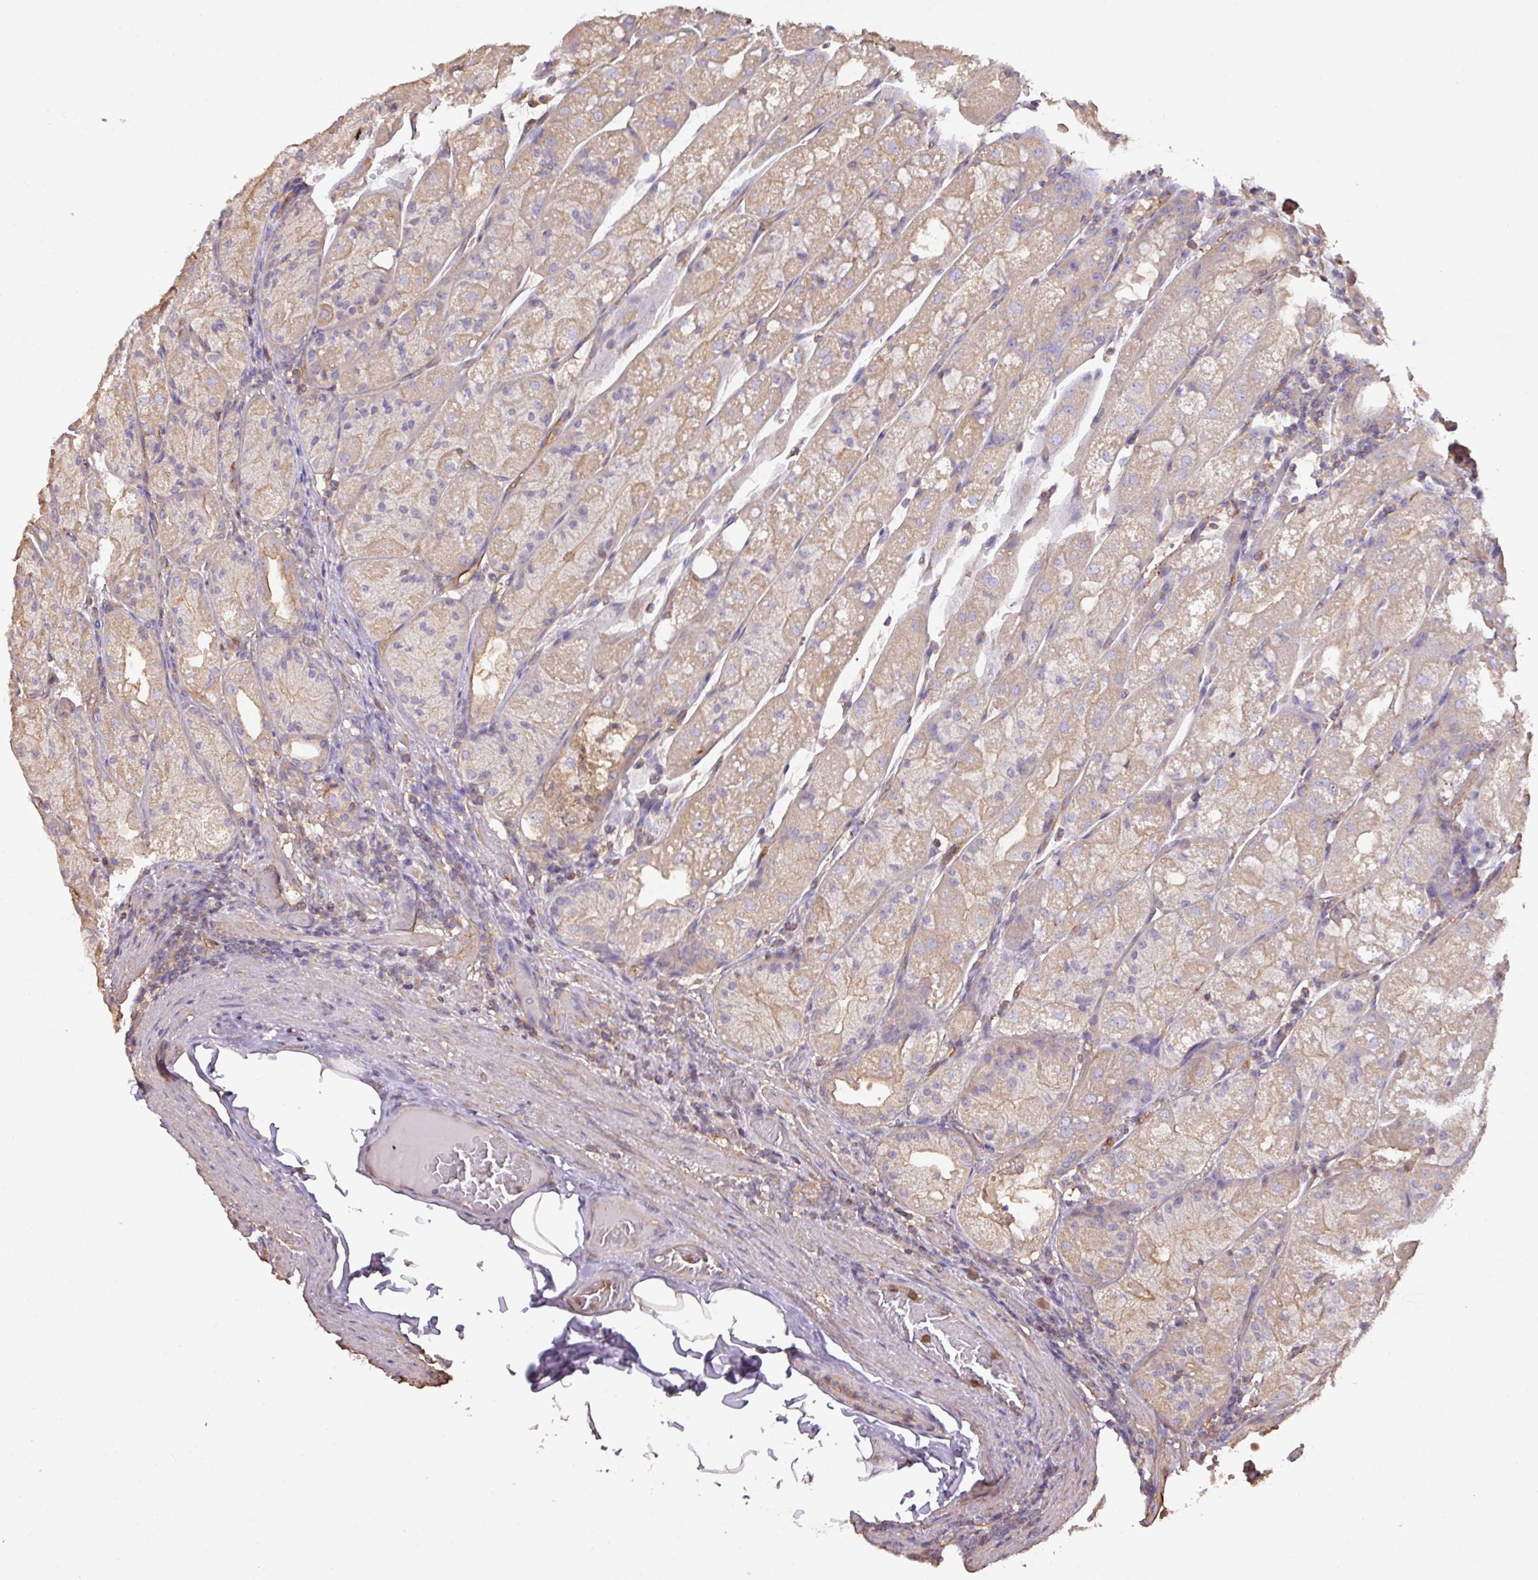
{"staining": {"intensity": "weak", "quantity": "25%-75%", "location": "cytoplasmic/membranous"}, "tissue": "stomach", "cell_type": "Glandular cells", "image_type": "normal", "snomed": [{"axis": "morphology", "description": "Normal tissue, NOS"}, {"axis": "topography", "description": "Stomach, upper"}], "caption": "This is a micrograph of IHC staining of normal stomach, which shows weak expression in the cytoplasmic/membranous of glandular cells.", "gene": "CALML4", "patient": {"sex": "male", "age": 52}}